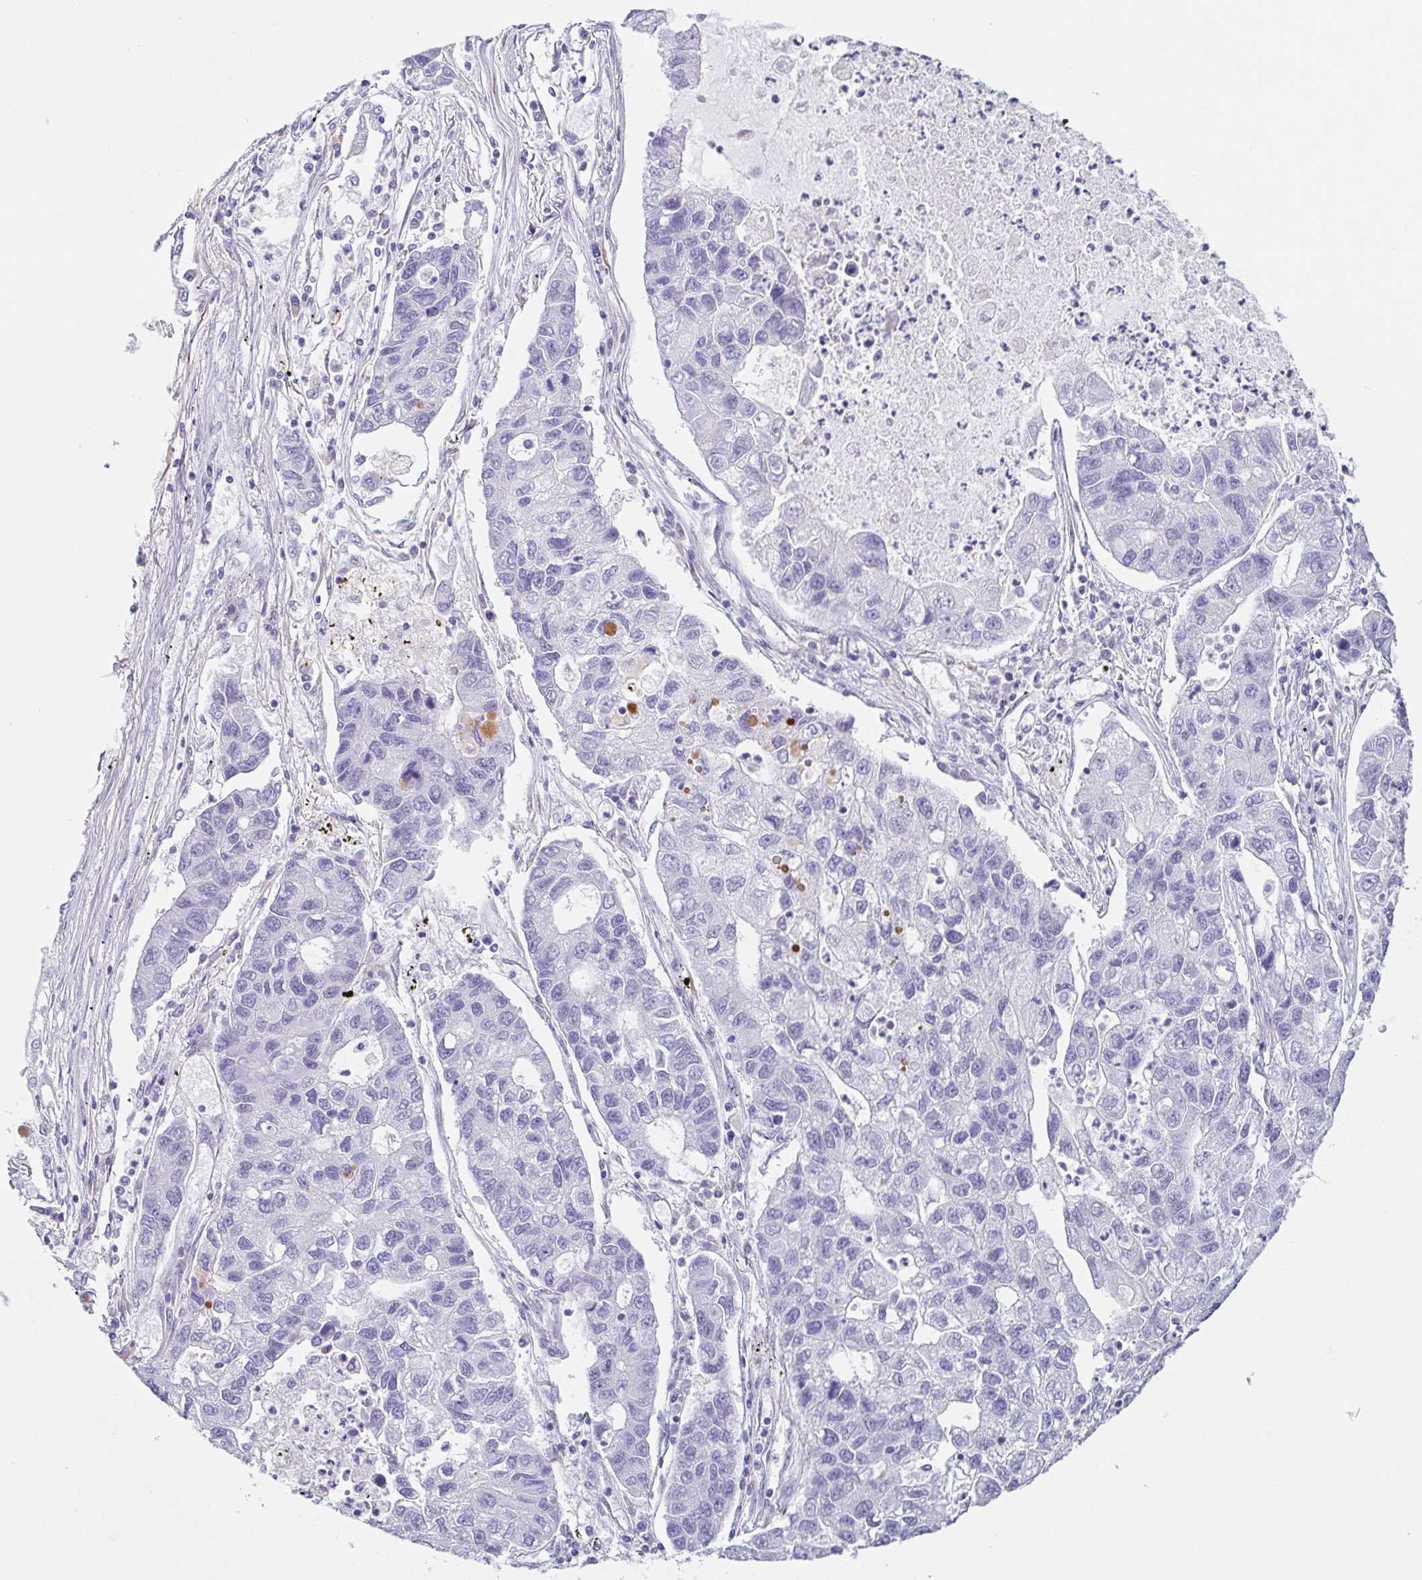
{"staining": {"intensity": "negative", "quantity": "none", "location": "none"}, "tissue": "lung cancer", "cell_type": "Tumor cells", "image_type": "cancer", "snomed": [{"axis": "morphology", "description": "Adenocarcinoma, NOS"}, {"axis": "topography", "description": "Bronchus"}, {"axis": "topography", "description": "Lung"}], "caption": "This is an immunohistochemistry (IHC) micrograph of human lung adenocarcinoma. There is no expression in tumor cells.", "gene": "HDGFL1", "patient": {"sex": "female", "age": 51}}